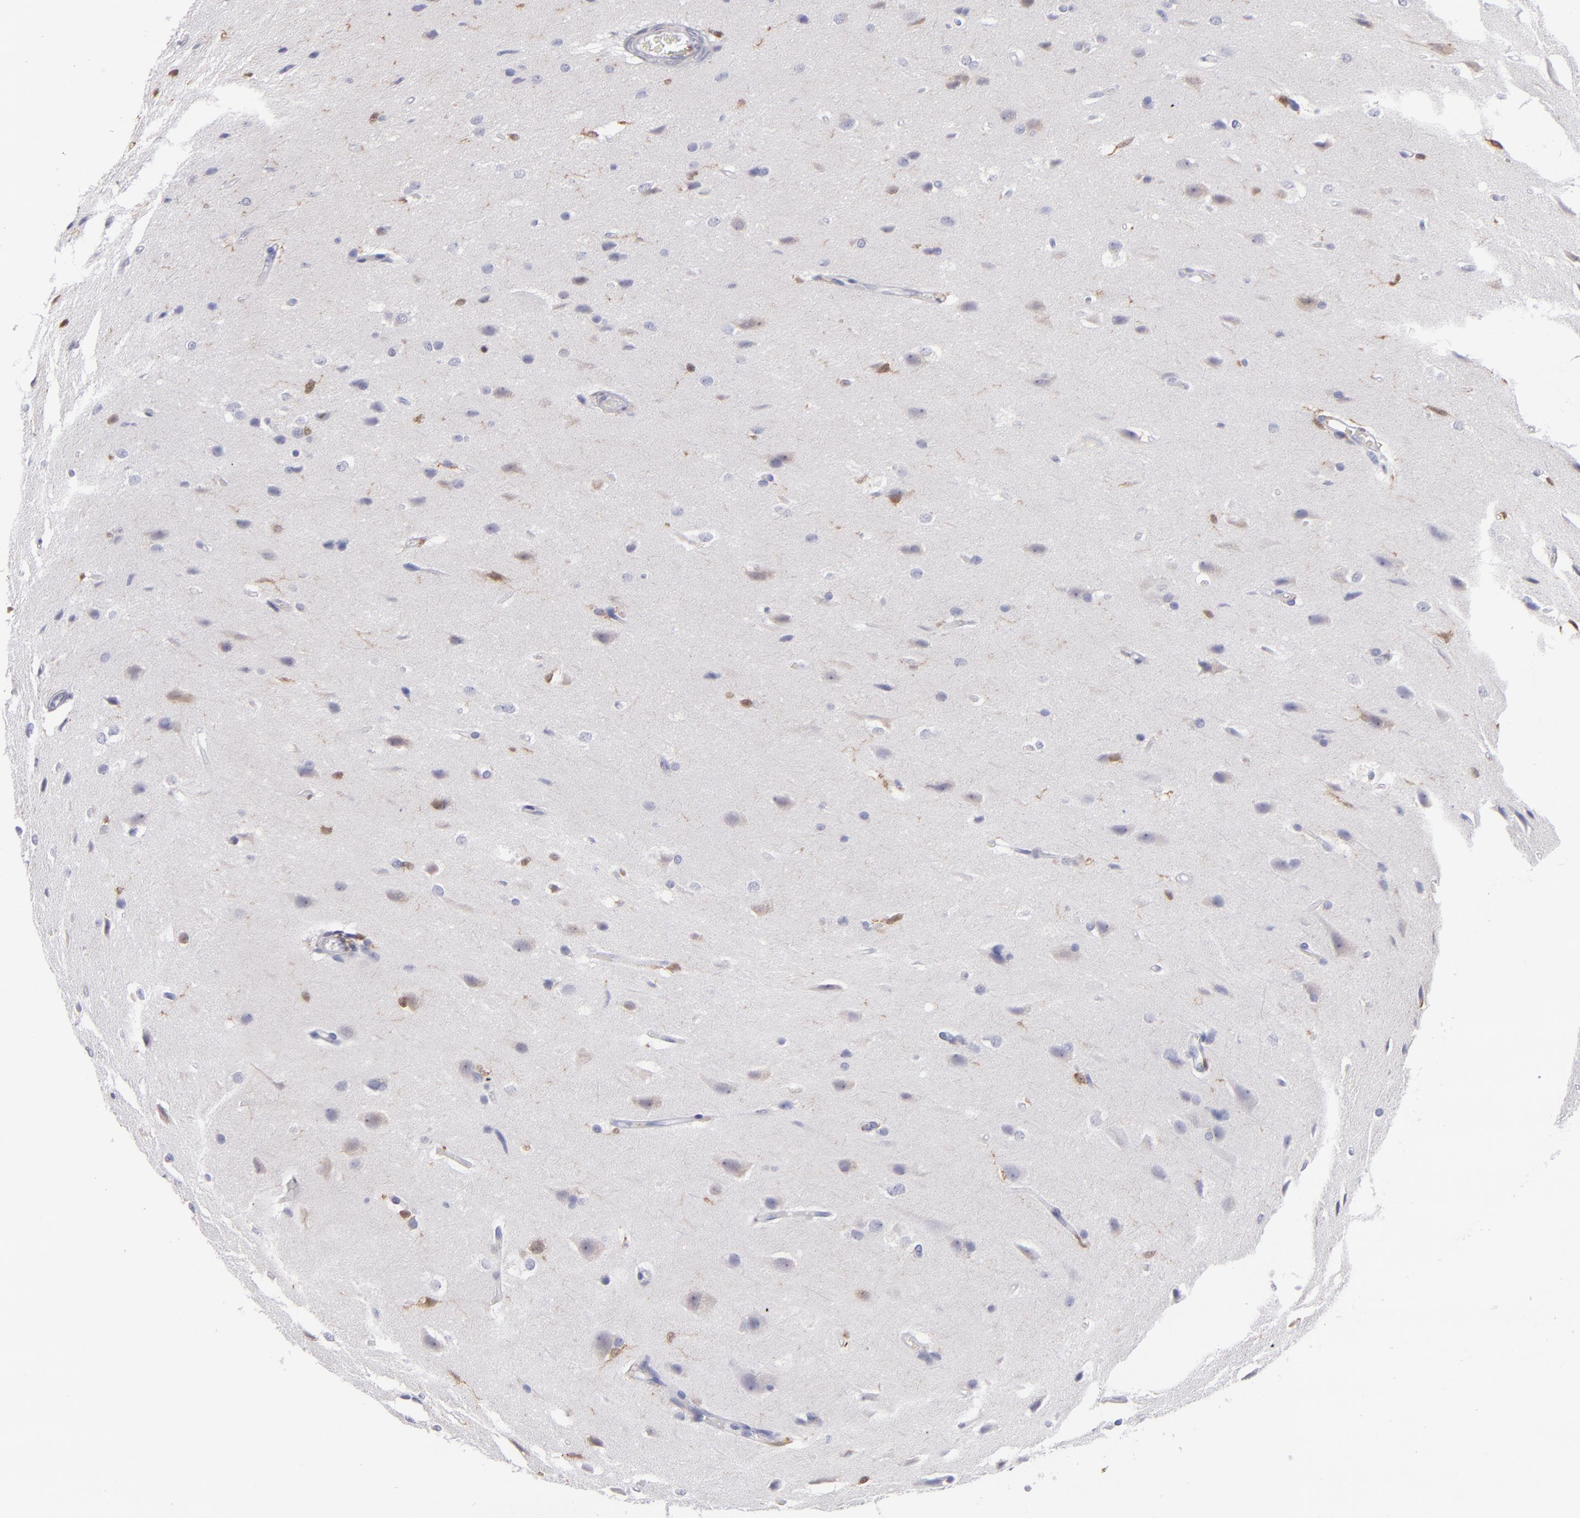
{"staining": {"intensity": "weak", "quantity": "<25%", "location": "cytoplasmic/membranous"}, "tissue": "glioma", "cell_type": "Tumor cells", "image_type": "cancer", "snomed": [{"axis": "morphology", "description": "Glioma, malignant, High grade"}, {"axis": "topography", "description": "Brain"}], "caption": "Tumor cells show no significant positivity in malignant glioma (high-grade).", "gene": "PRKCD", "patient": {"sex": "male", "age": 68}}